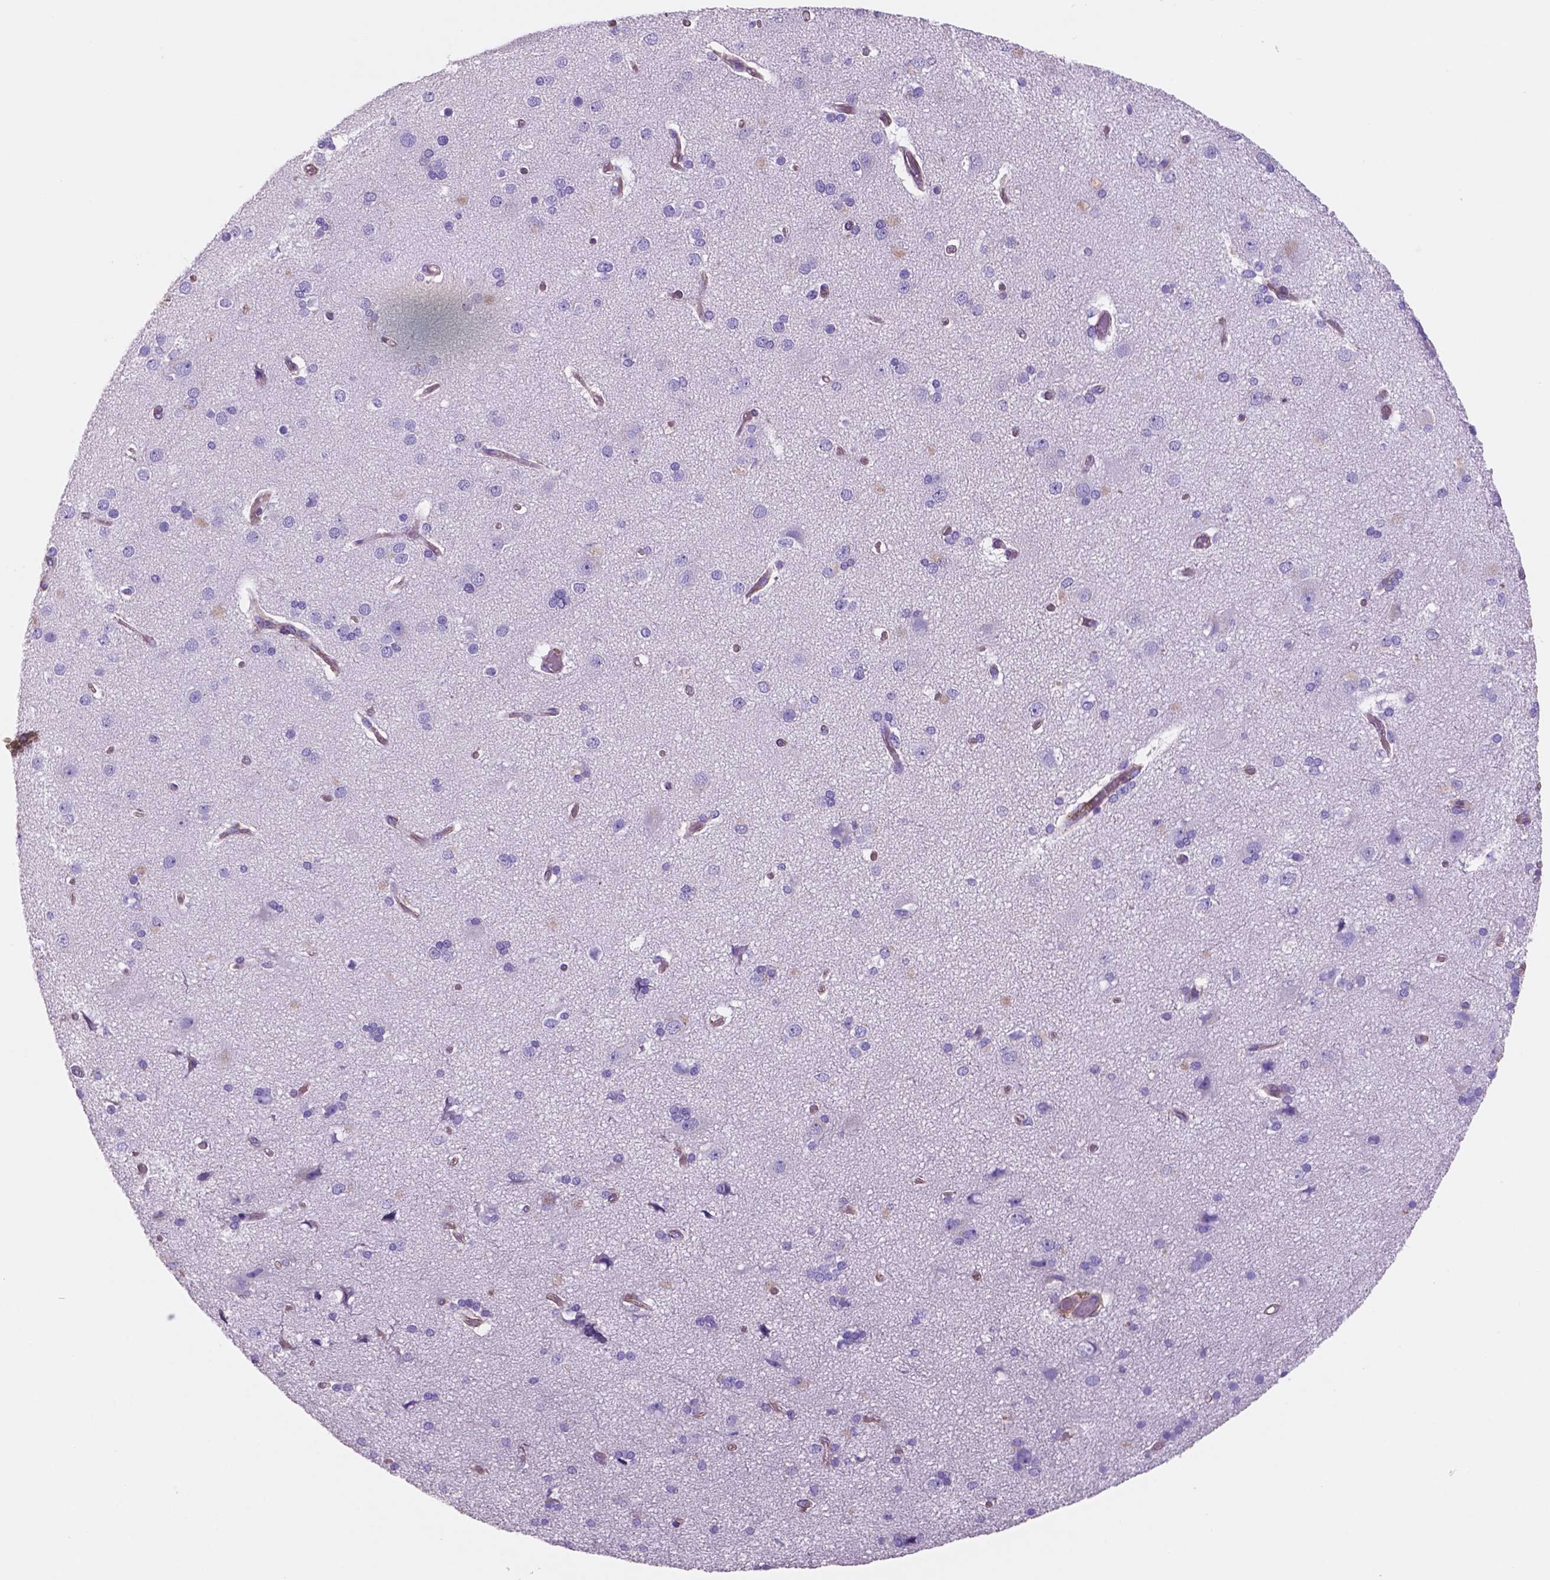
{"staining": {"intensity": "weak", "quantity": "<25%", "location": "cytoplasmic/membranous"}, "tissue": "cerebral cortex", "cell_type": "Endothelial cells", "image_type": "normal", "snomed": [{"axis": "morphology", "description": "Normal tissue, NOS"}, {"axis": "morphology", "description": "Glioma, malignant, High grade"}, {"axis": "topography", "description": "Cerebral cortex"}], "caption": "Benign cerebral cortex was stained to show a protein in brown. There is no significant expression in endothelial cells. (DAB (3,3'-diaminobenzidine) immunohistochemistry, high magnification).", "gene": "TOR2A", "patient": {"sex": "male", "age": 71}}